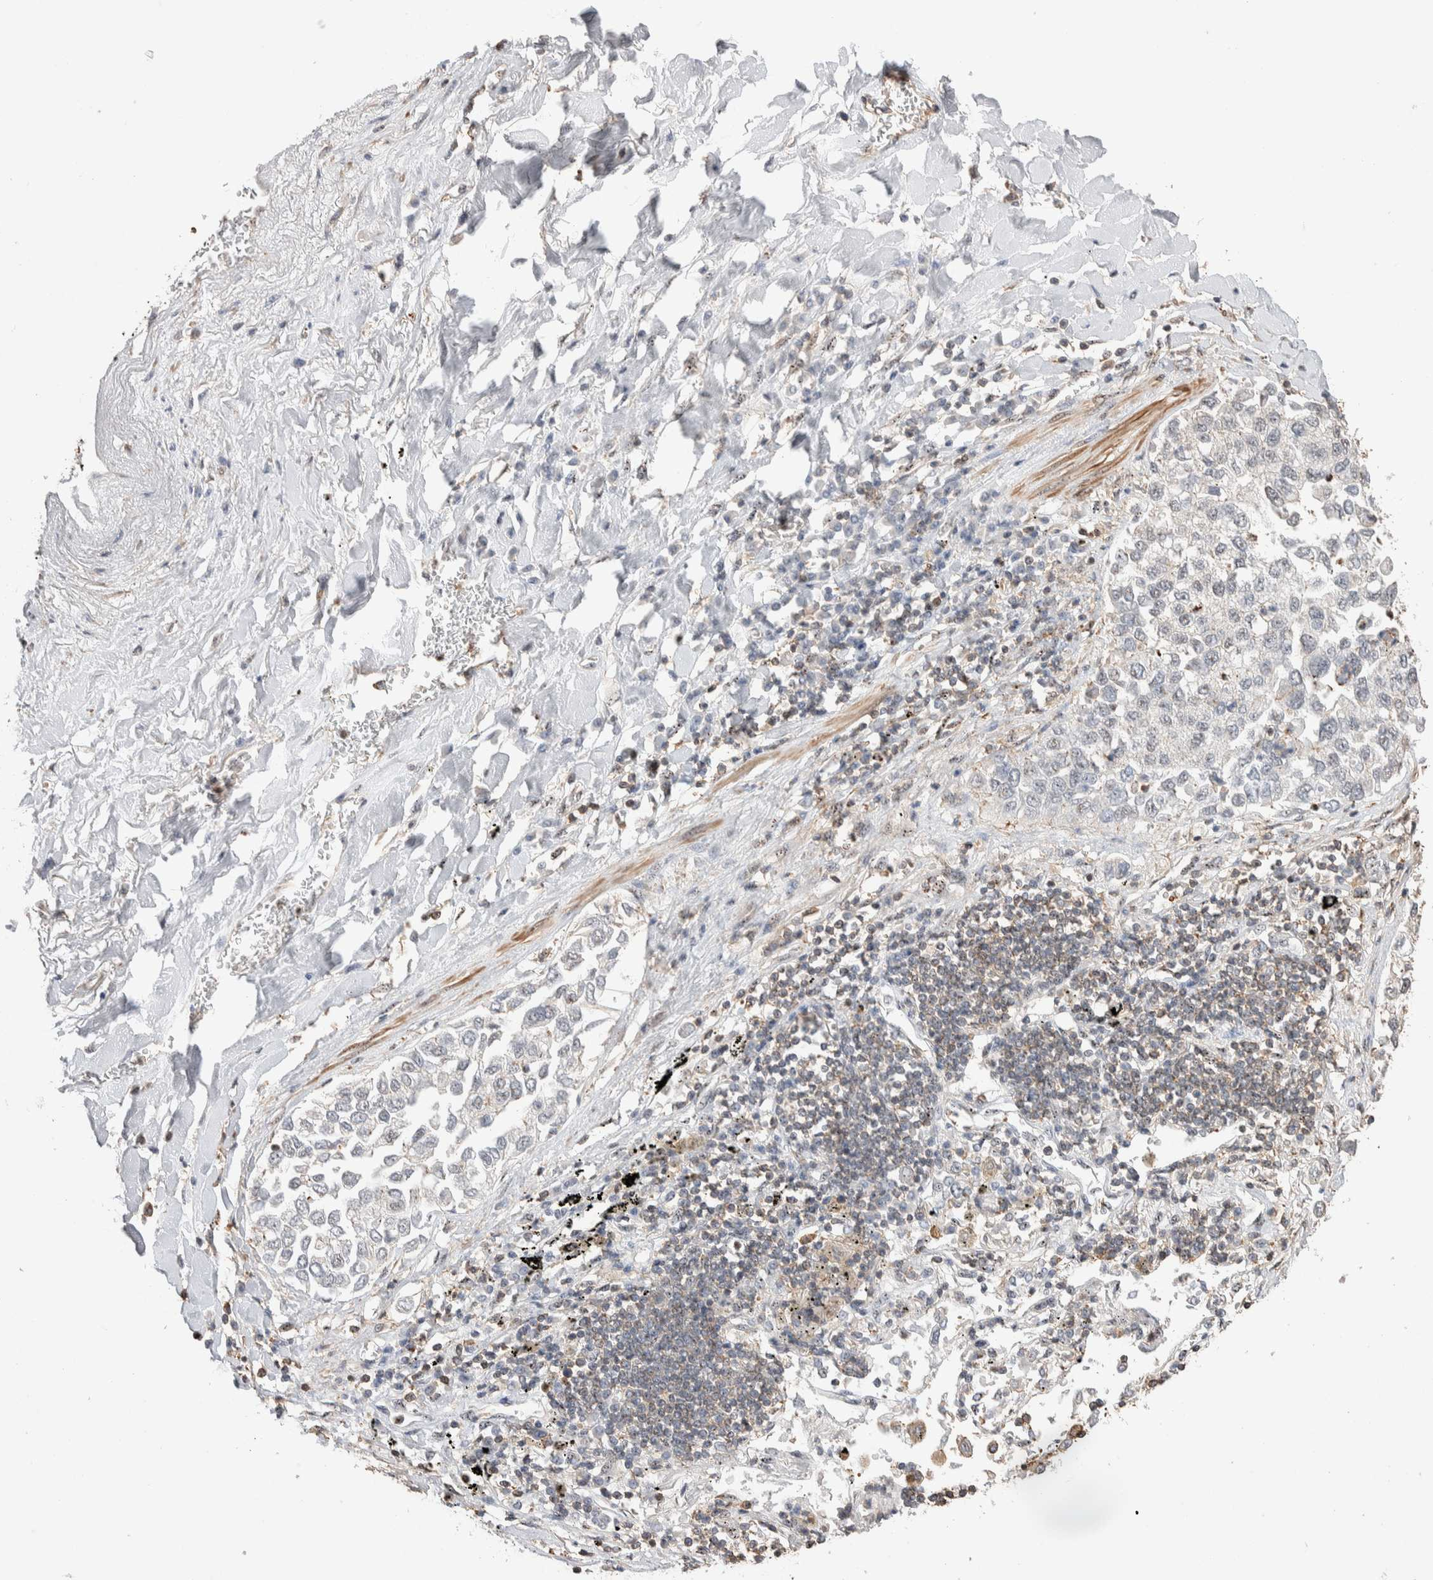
{"staining": {"intensity": "negative", "quantity": "none", "location": "none"}, "tissue": "lung cancer", "cell_type": "Tumor cells", "image_type": "cancer", "snomed": [{"axis": "morphology", "description": "Inflammation, NOS"}, {"axis": "morphology", "description": "Adenocarcinoma, NOS"}, {"axis": "topography", "description": "Lung"}], "caption": "DAB (3,3'-diaminobenzidine) immunohistochemical staining of human adenocarcinoma (lung) exhibits no significant staining in tumor cells.", "gene": "ZNF704", "patient": {"sex": "male", "age": 63}}